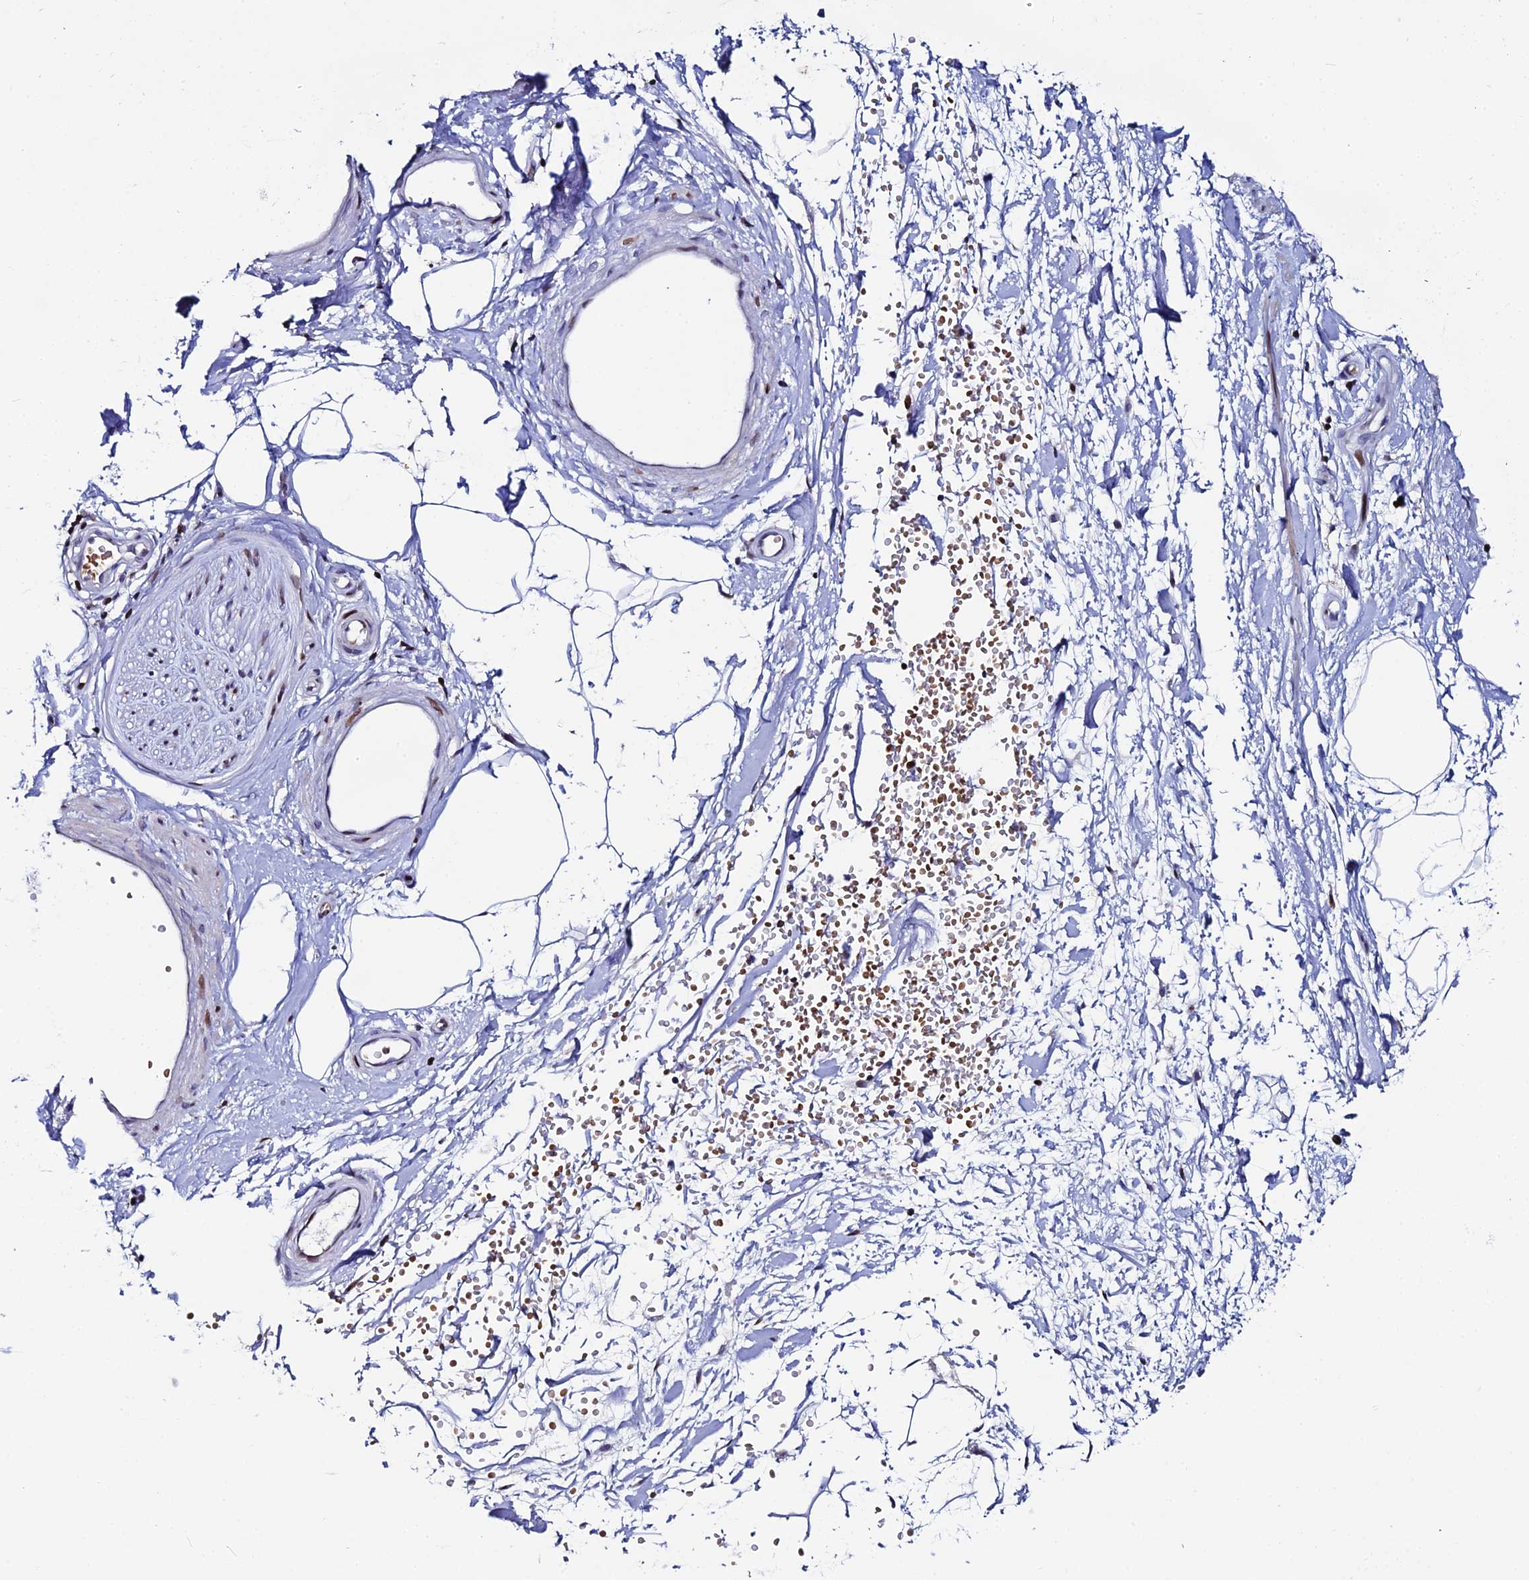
{"staining": {"intensity": "negative", "quantity": "none", "location": "none"}, "tissue": "adipose tissue", "cell_type": "Adipocytes", "image_type": "normal", "snomed": [{"axis": "morphology", "description": "Normal tissue, NOS"}, {"axis": "topography", "description": "Soft tissue"}, {"axis": "topography", "description": "Adipose tissue"}, {"axis": "topography", "description": "Vascular tissue"}, {"axis": "topography", "description": "Peripheral nerve tissue"}], "caption": "IHC micrograph of unremarkable adipose tissue: human adipose tissue stained with DAB displays no significant protein expression in adipocytes.", "gene": "MYNN", "patient": {"sex": "male", "age": 74}}